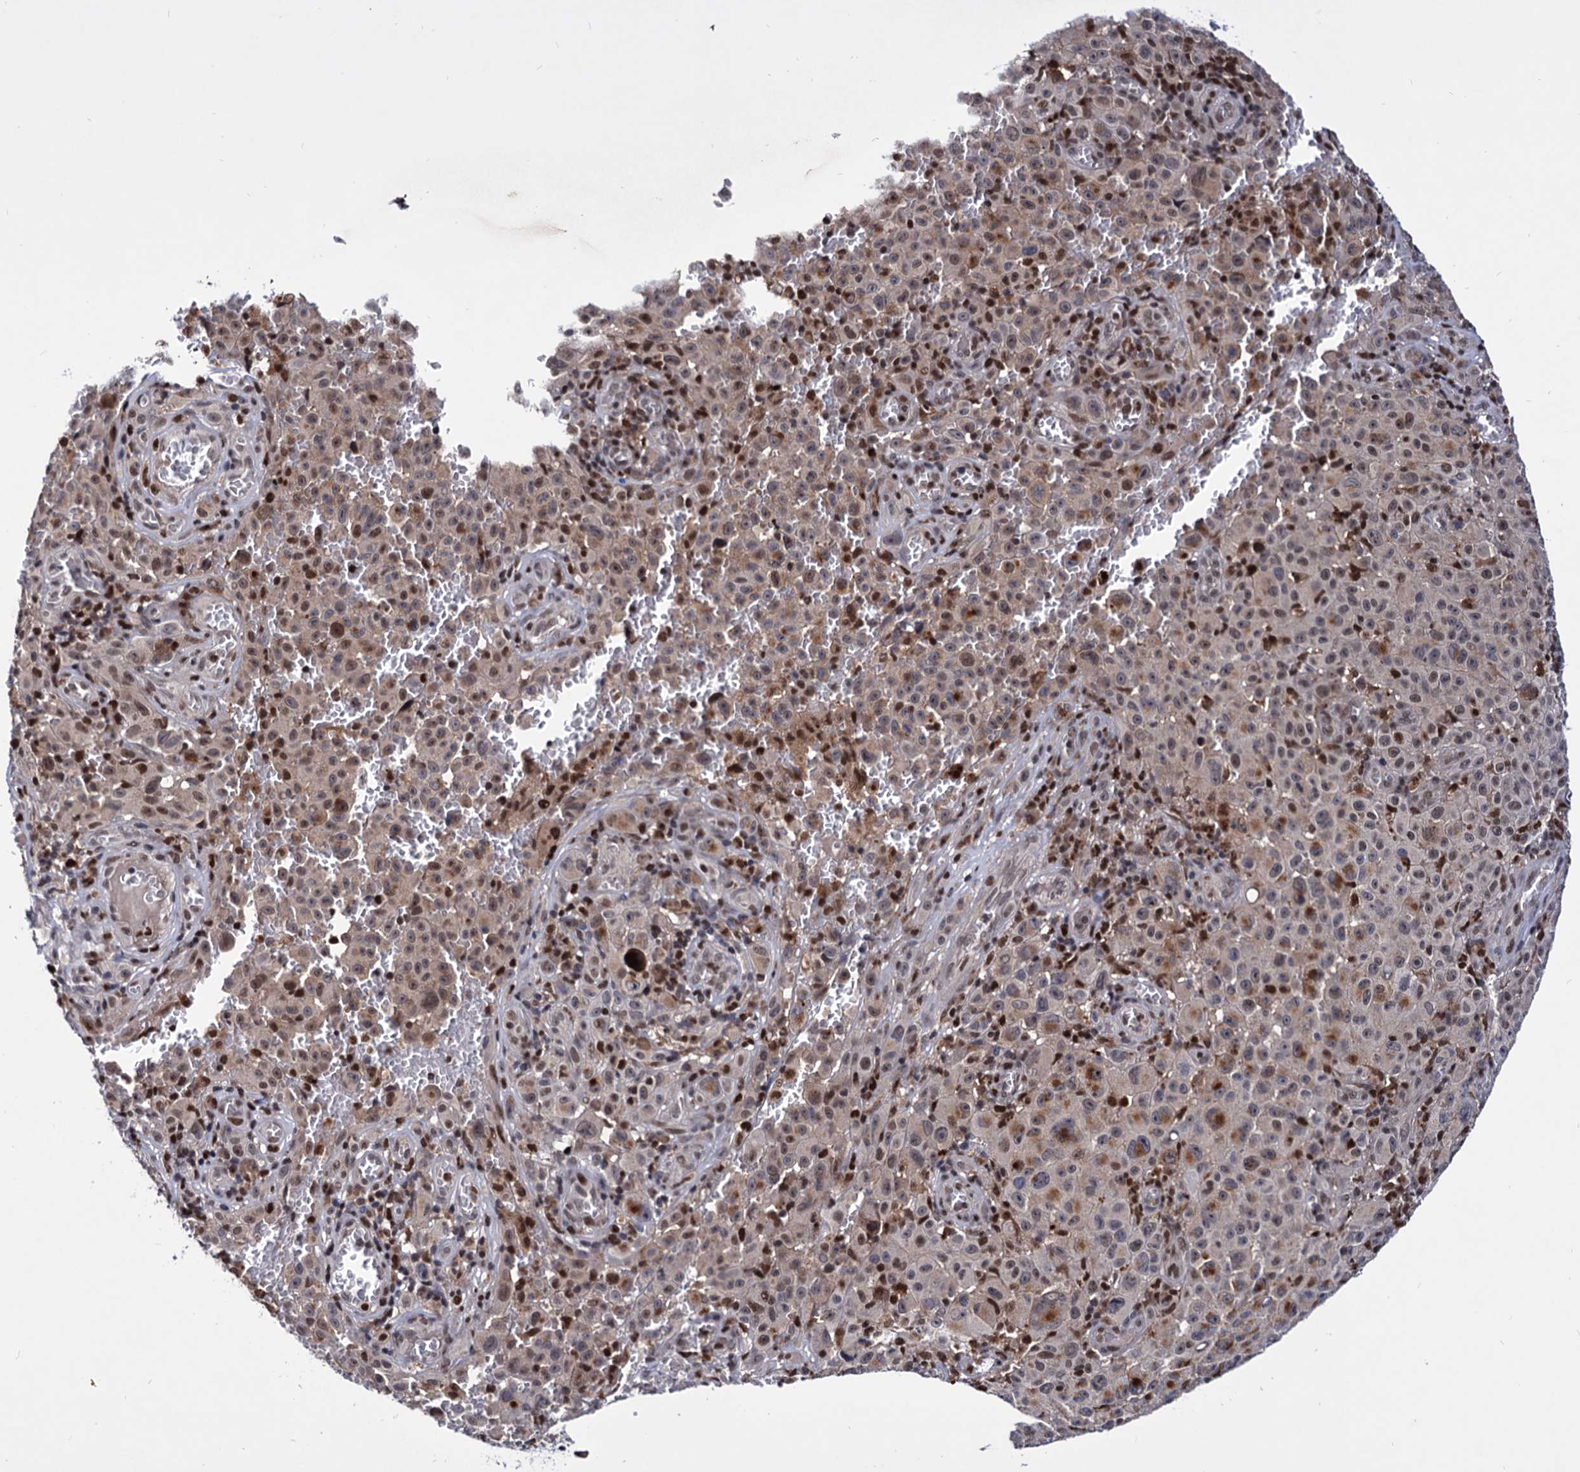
{"staining": {"intensity": "moderate", "quantity": "25%-75%", "location": "nuclear"}, "tissue": "melanoma", "cell_type": "Tumor cells", "image_type": "cancer", "snomed": [{"axis": "morphology", "description": "Malignant melanoma, NOS"}, {"axis": "topography", "description": "Skin"}], "caption": "High-magnification brightfield microscopy of malignant melanoma stained with DAB (3,3'-diaminobenzidine) (brown) and counterstained with hematoxylin (blue). tumor cells exhibit moderate nuclear positivity is appreciated in about25%-75% of cells. (DAB = brown stain, brightfield microscopy at high magnification).", "gene": "RNASEH2B", "patient": {"sex": "female", "age": 82}}